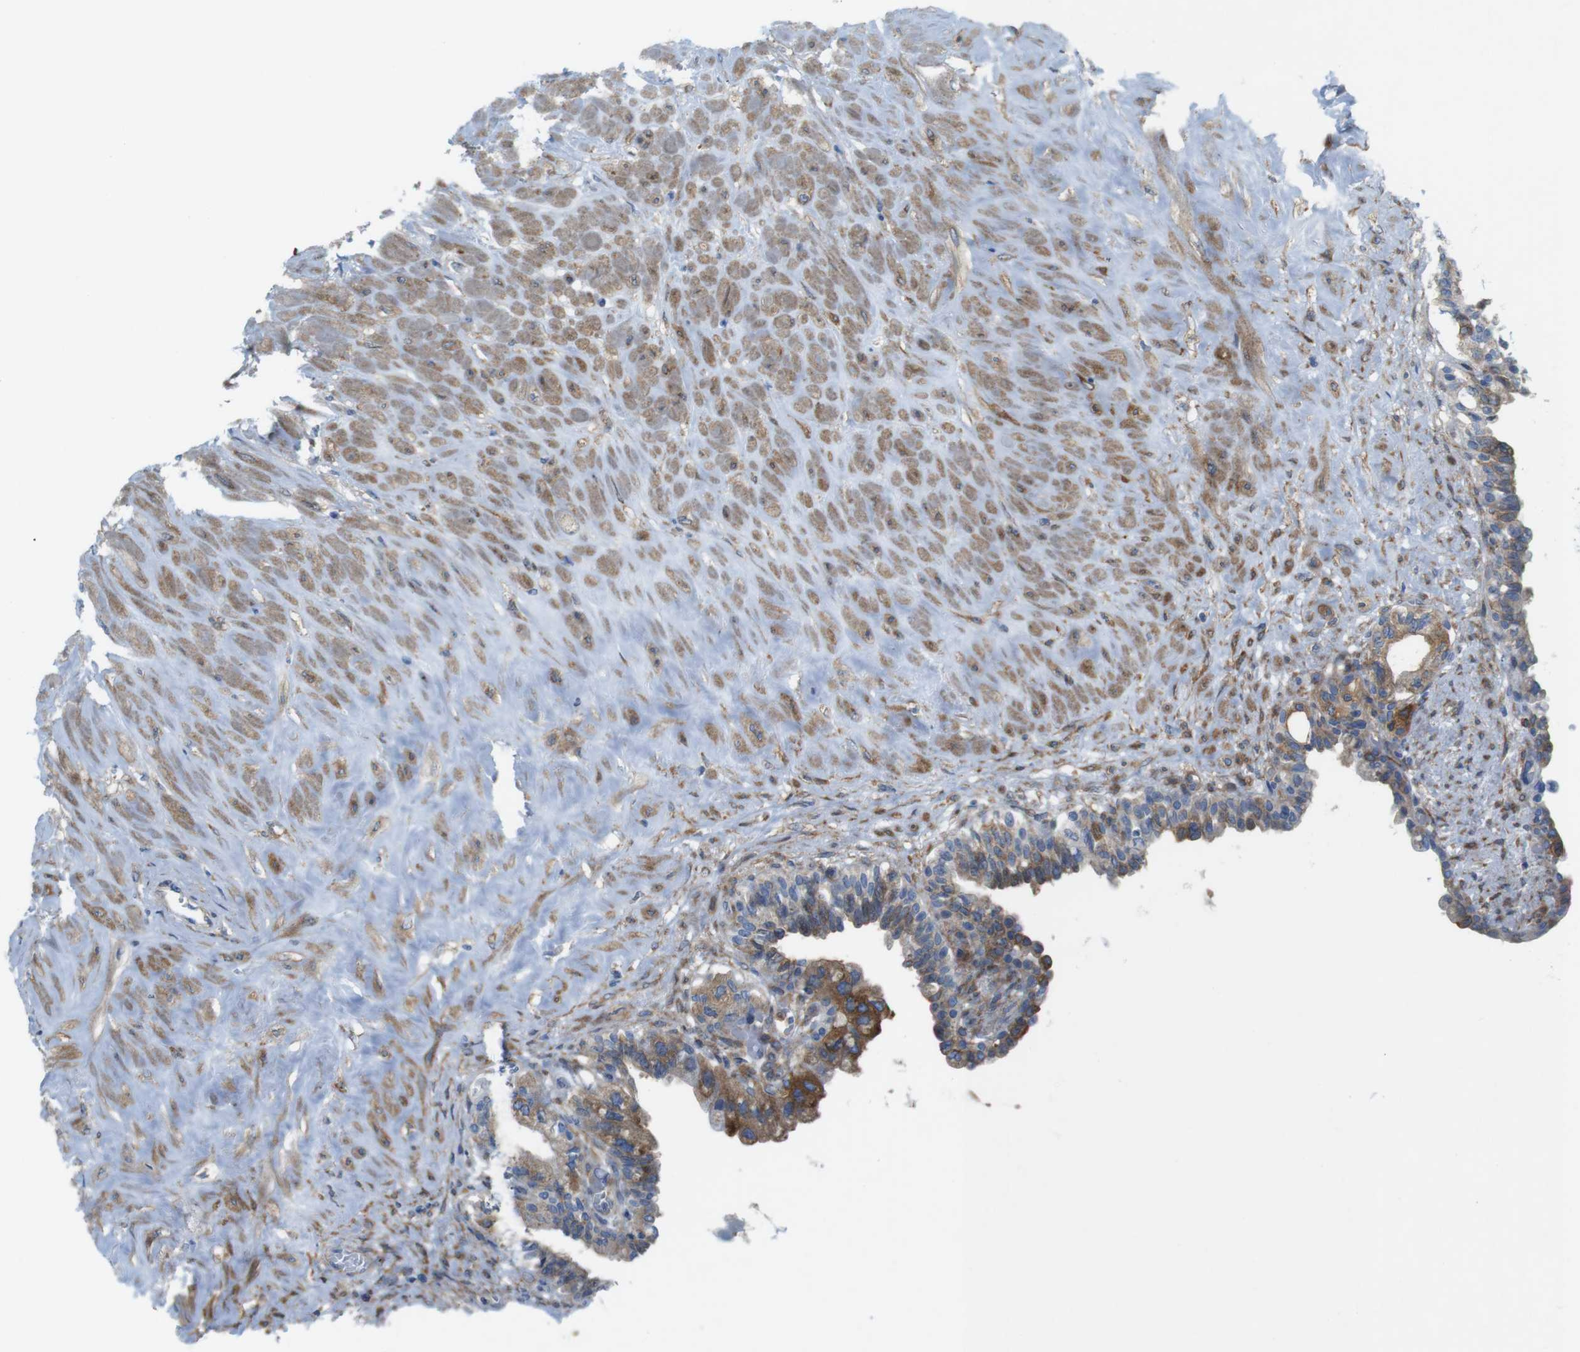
{"staining": {"intensity": "moderate", "quantity": ">75%", "location": "cytoplasmic/membranous"}, "tissue": "seminal vesicle", "cell_type": "Glandular cells", "image_type": "normal", "snomed": [{"axis": "morphology", "description": "Normal tissue, NOS"}, {"axis": "topography", "description": "Seminal veicle"}], "caption": "Immunohistochemical staining of benign seminal vesicle shows >75% levels of moderate cytoplasmic/membranous protein expression in approximately >75% of glandular cells.", "gene": "DIAPH2", "patient": {"sex": "male", "age": 63}}